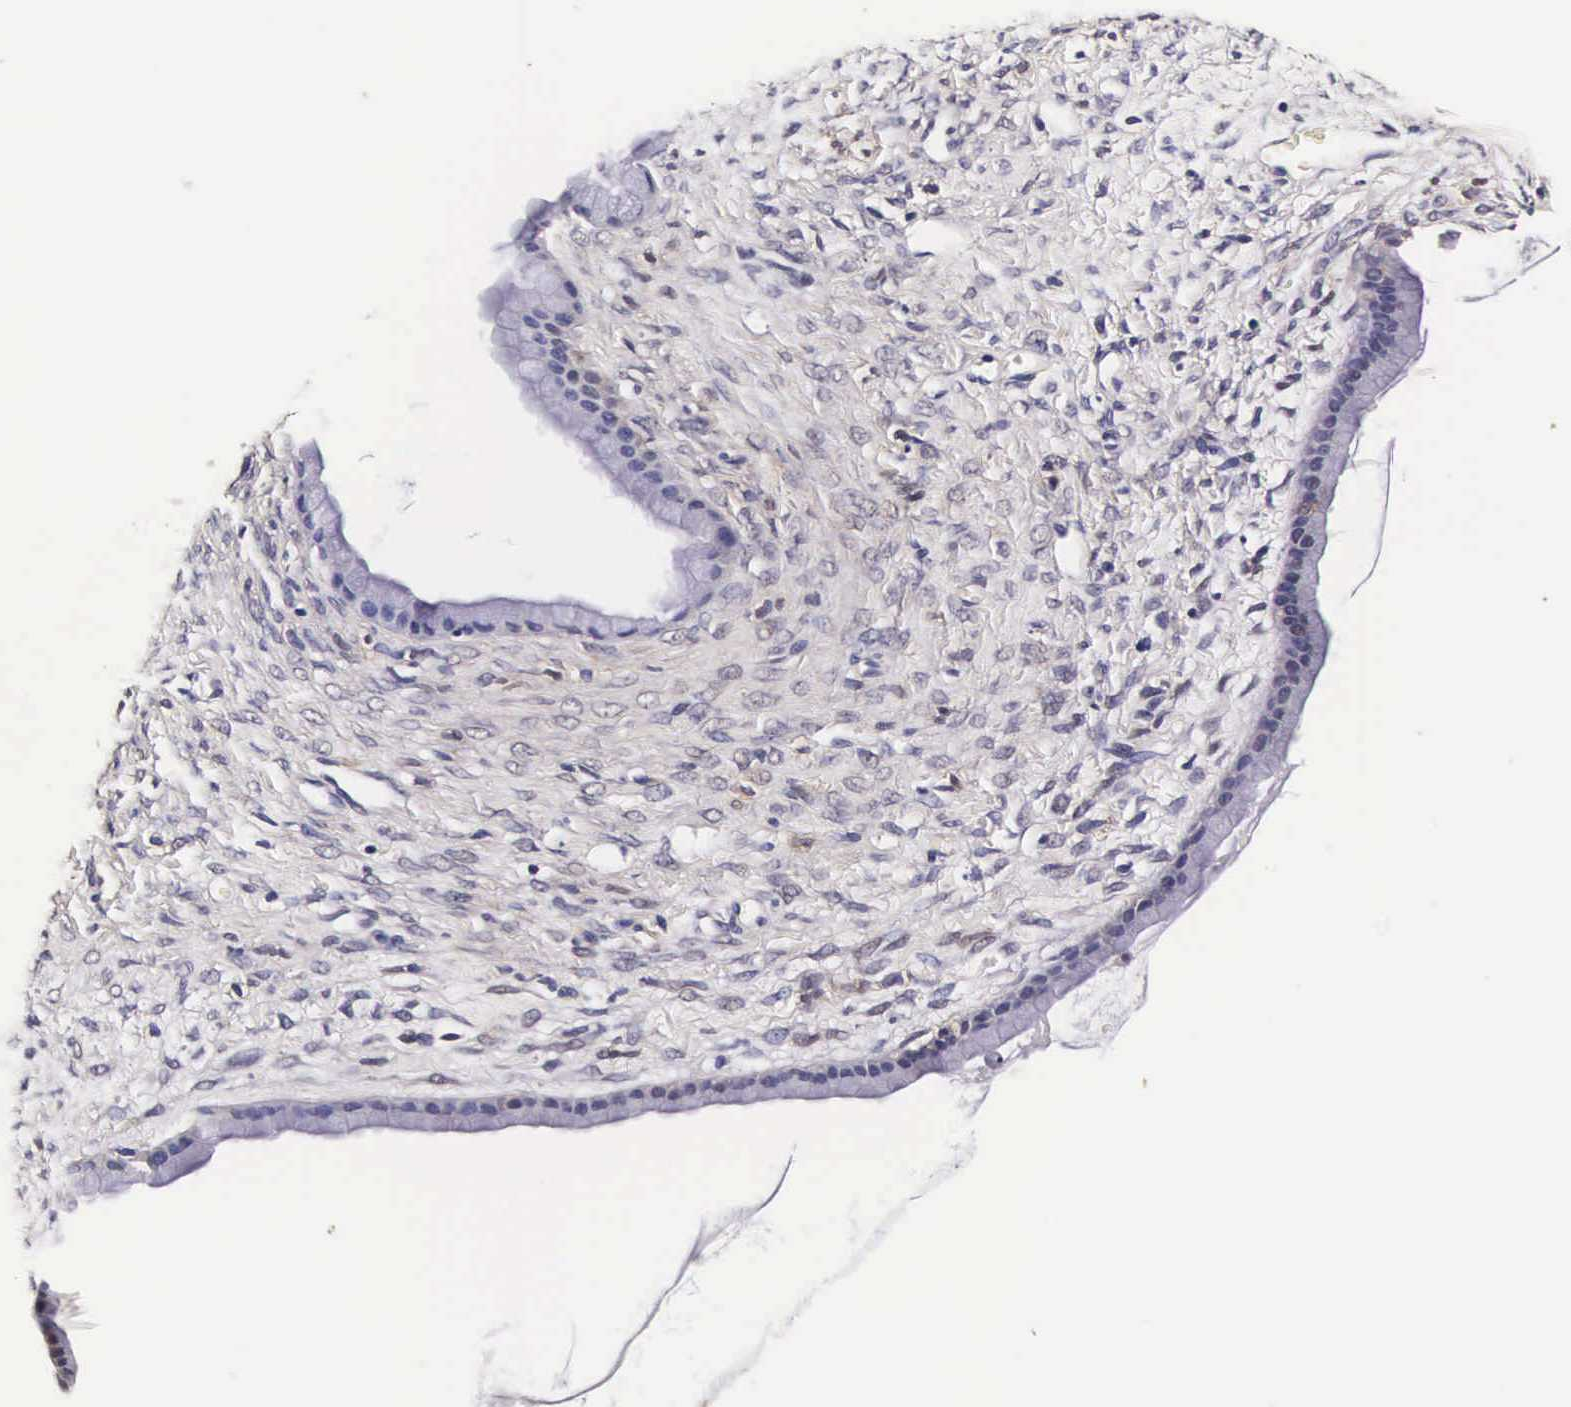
{"staining": {"intensity": "negative", "quantity": "none", "location": "none"}, "tissue": "ovarian cancer", "cell_type": "Tumor cells", "image_type": "cancer", "snomed": [{"axis": "morphology", "description": "Cystadenocarcinoma, mucinous, NOS"}, {"axis": "topography", "description": "Ovary"}], "caption": "High power microscopy histopathology image of an IHC photomicrograph of mucinous cystadenocarcinoma (ovarian), revealing no significant expression in tumor cells. (Brightfield microscopy of DAB IHC at high magnification).", "gene": "TECPR2", "patient": {"sex": "female", "age": 25}}